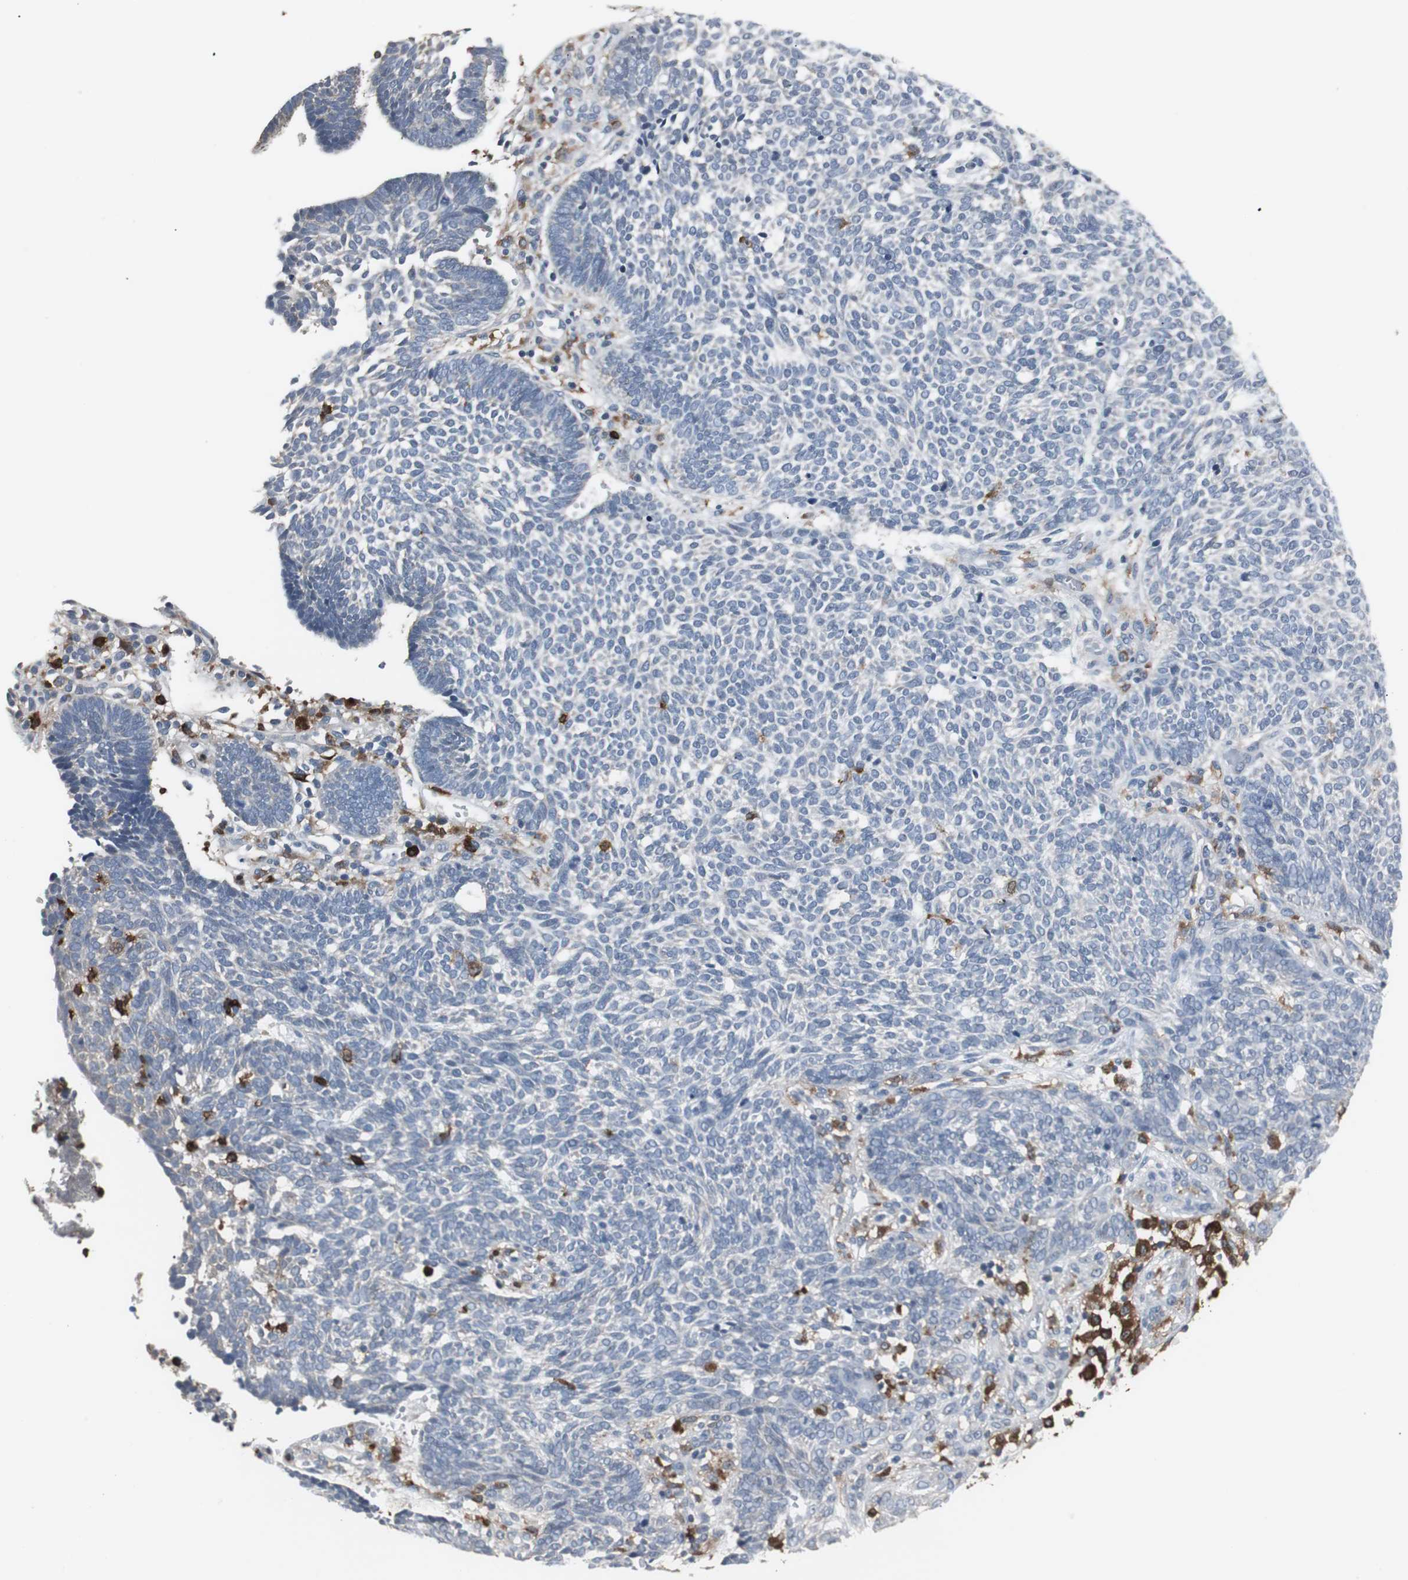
{"staining": {"intensity": "negative", "quantity": "none", "location": "none"}, "tissue": "skin cancer", "cell_type": "Tumor cells", "image_type": "cancer", "snomed": [{"axis": "morphology", "description": "Normal tissue, NOS"}, {"axis": "morphology", "description": "Basal cell carcinoma"}, {"axis": "topography", "description": "Skin"}], "caption": "IHC photomicrograph of neoplastic tissue: human skin basal cell carcinoma stained with DAB (3,3'-diaminobenzidine) demonstrates no significant protein positivity in tumor cells.", "gene": "NCF2", "patient": {"sex": "male", "age": 87}}